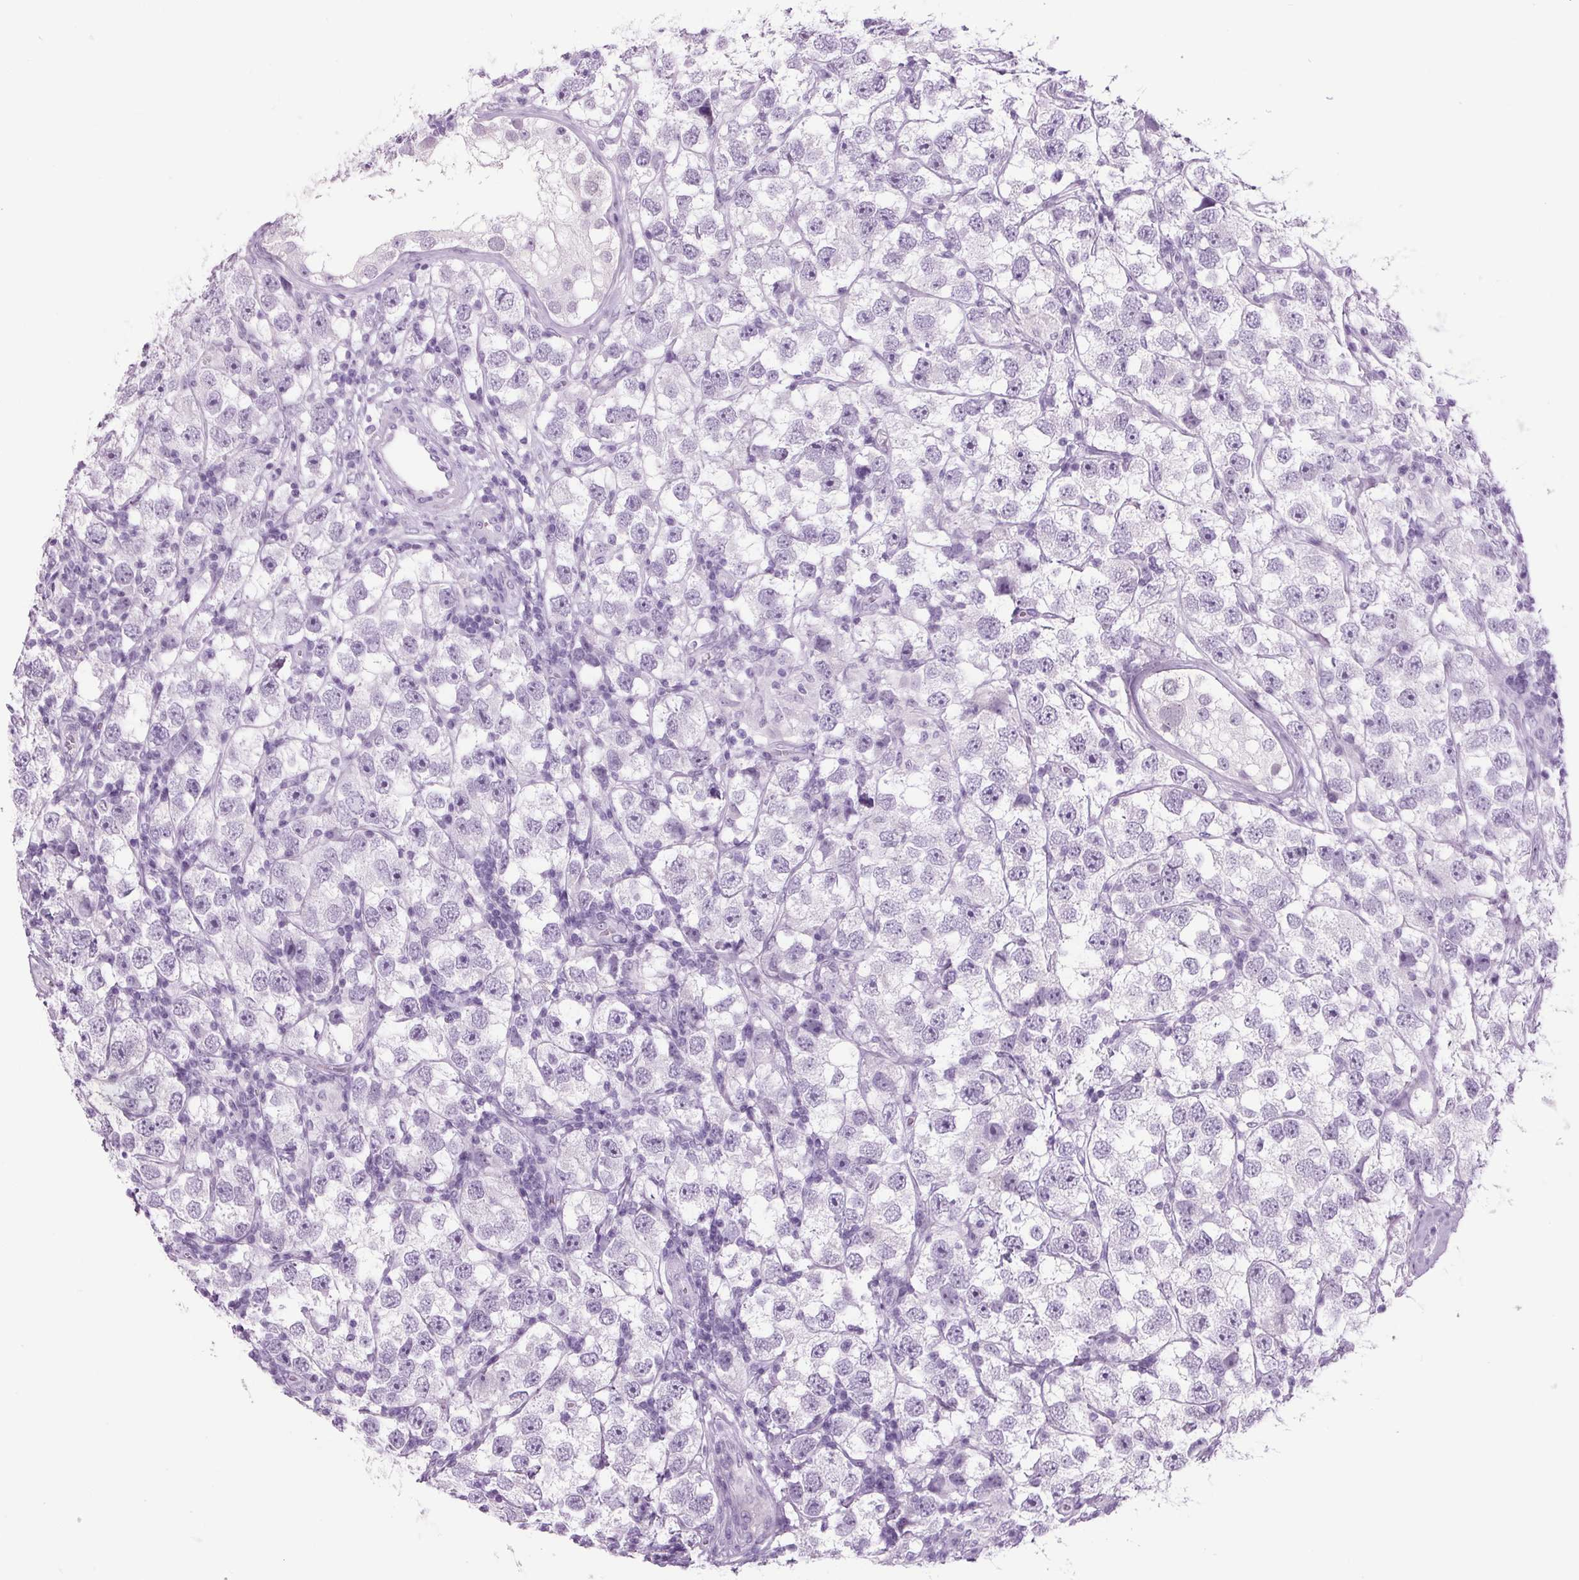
{"staining": {"intensity": "negative", "quantity": "none", "location": "none"}, "tissue": "testis cancer", "cell_type": "Tumor cells", "image_type": "cancer", "snomed": [{"axis": "morphology", "description": "Seminoma, NOS"}, {"axis": "topography", "description": "Testis"}], "caption": "Testis cancer was stained to show a protein in brown. There is no significant expression in tumor cells.", "gene": "PPP1R1A", "patient": {"sex": "male", "age": 26}}